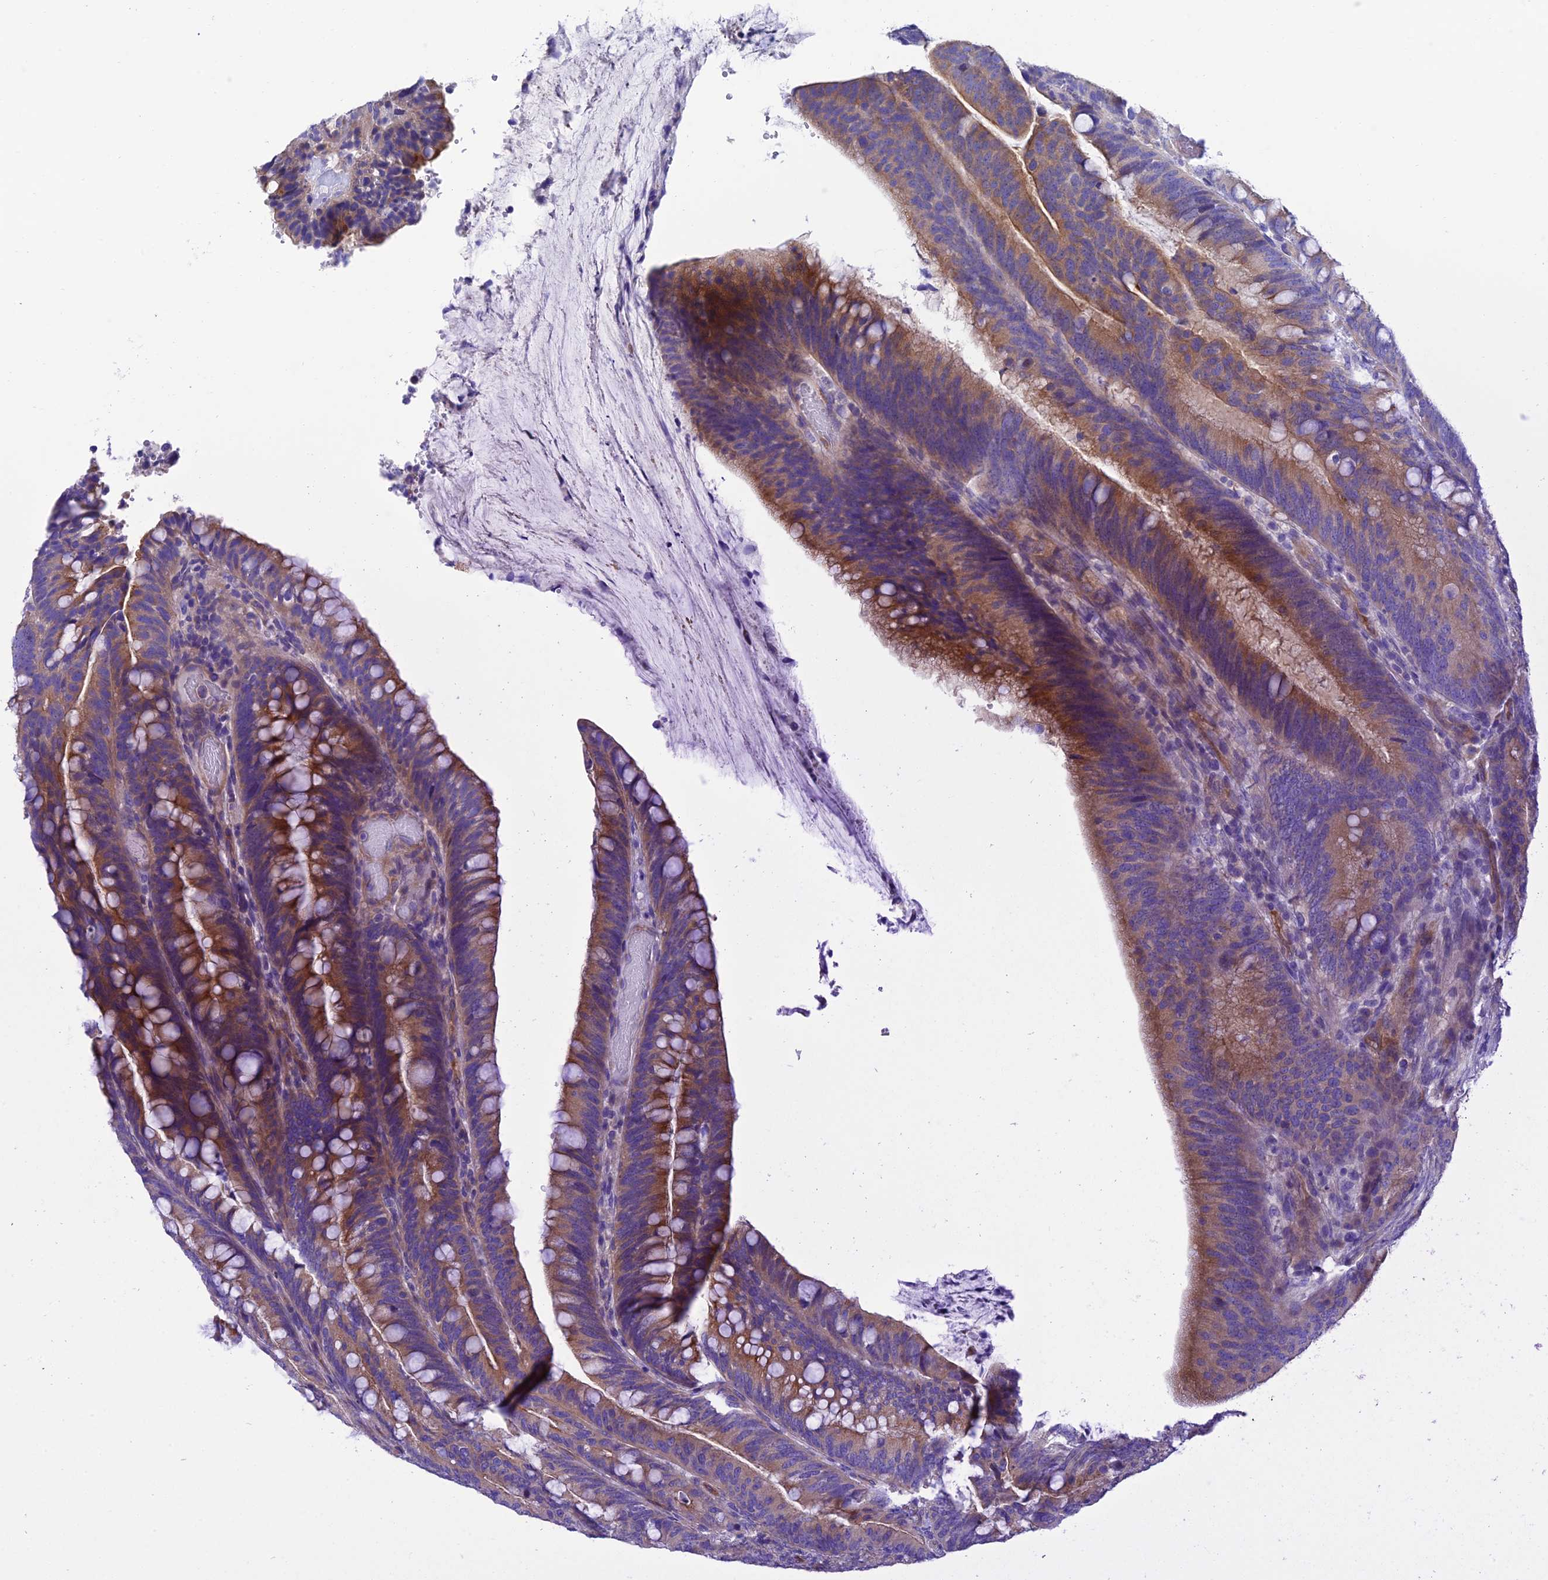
{"staining": {"intensity": "moderate", "quantity": "25%-75%", "location": "cytoplasmic/membranous"}, "tissue": "colorectal cancer", "cell_type": "Tumor cells", "image_type": "cancer", "snomed": [{"axis": "morphology", "description": "Adenocarcinoma, NOS"}, {"axis": "topography", "description": "Colon"}], "caption": "Colorectal cancer (adenocarcinoma) stained with a protein marker displays moderate staining in tumor cells.", "gene": "PPFIA3", "patient": {"sex": "female", "age": 66}}